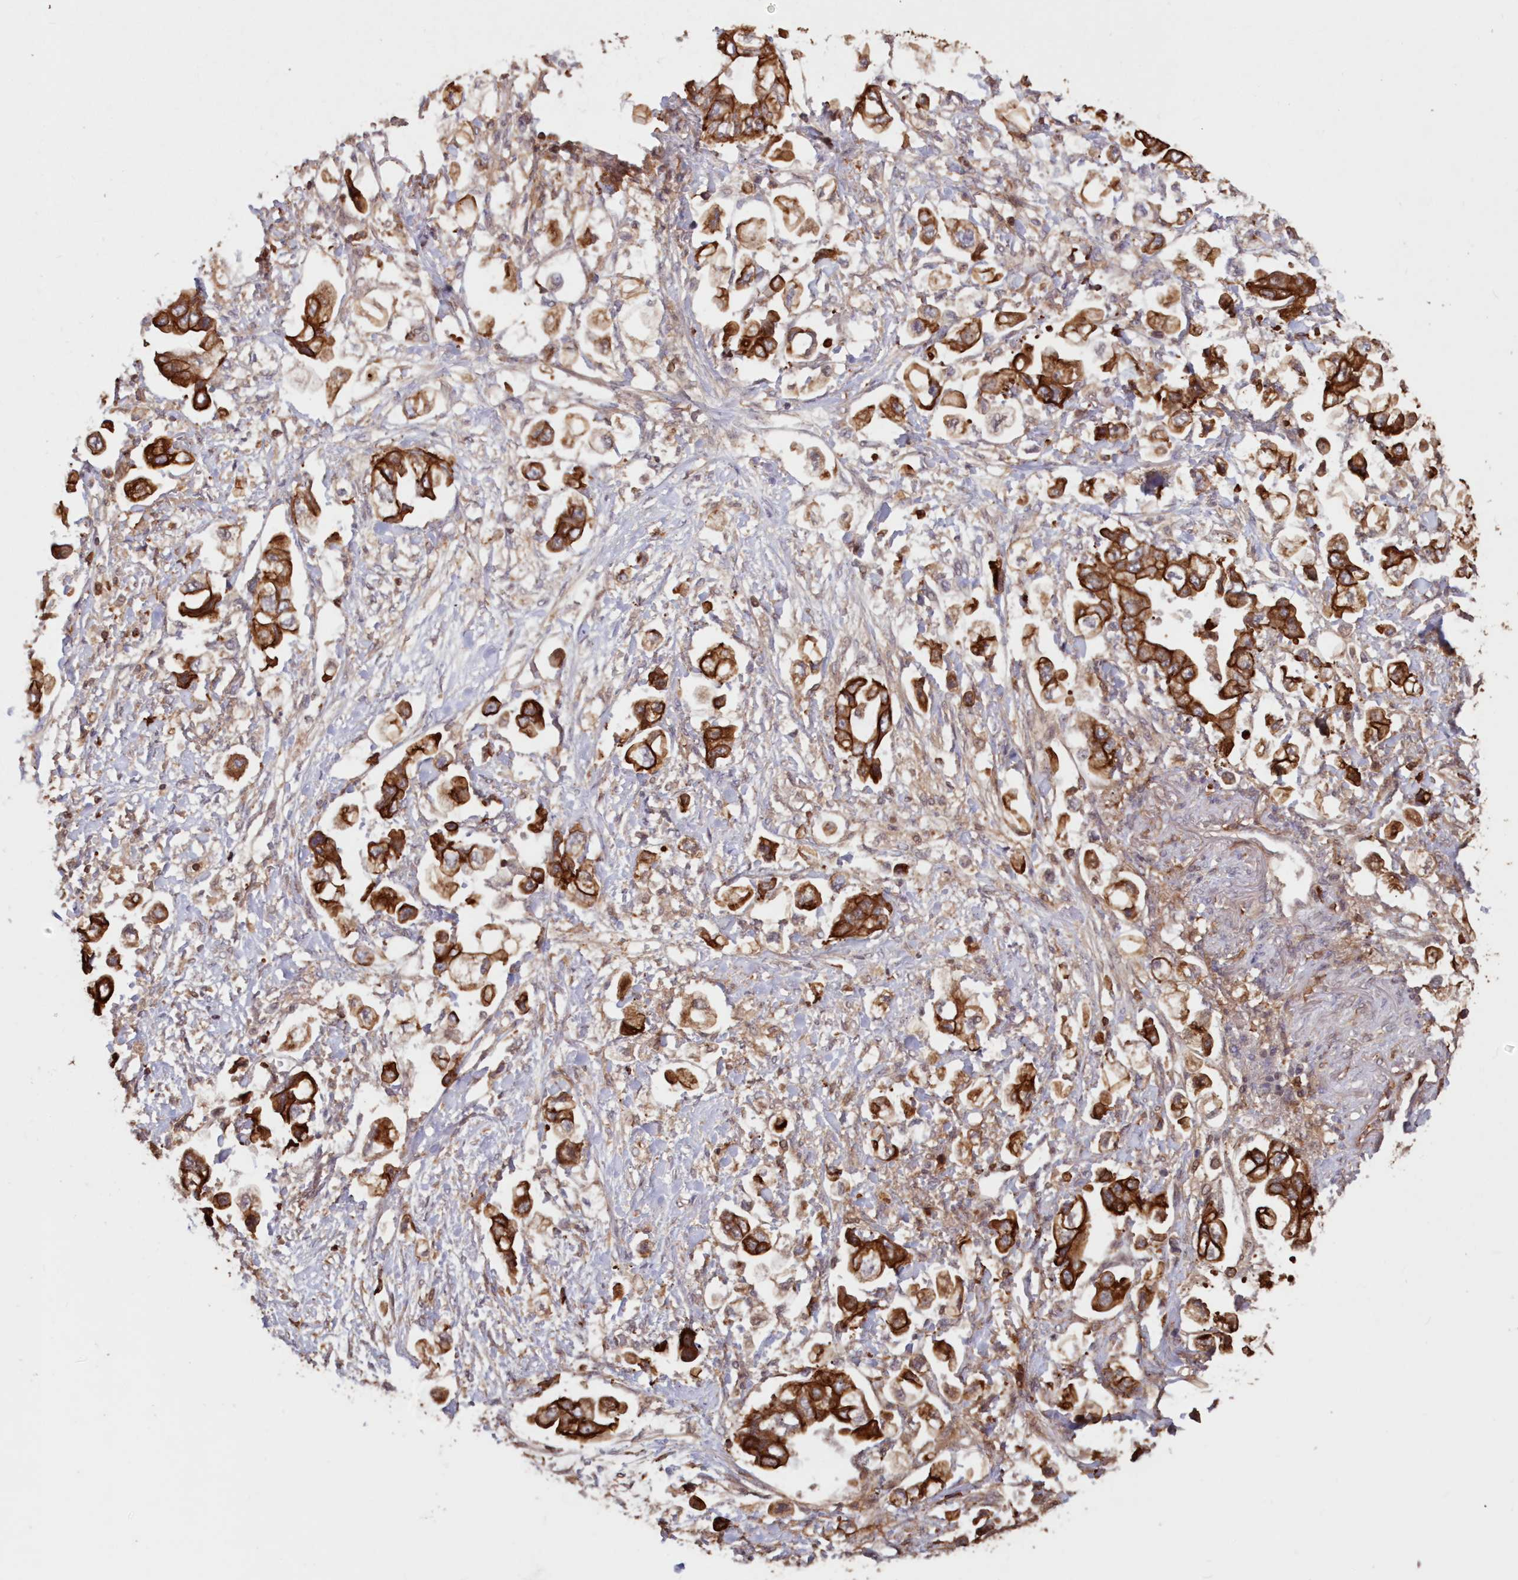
{"staining": {"intensity": "strong", "quantity": ">75%", "location": "cytoplasmic/membranous"}, "tissue": "stomach cancer", "cell_type": "Tumor cells", "image_type": "cancer", "snomed": [{"axis": "morphology", "description": "Adenocarcinoma, NOS"}, {"axis": "topography", "description": "Stomach"}], "caption": "DAB (3,3'-diaminobenzidine) immunohistochemical staining of stomach adenocarcinoma shows strong cytoplasmic/membranous protein expression in approximately >75% of tumor cells.", "gene": "SNED1", "patient": {"sex": "male", "age": 62}}